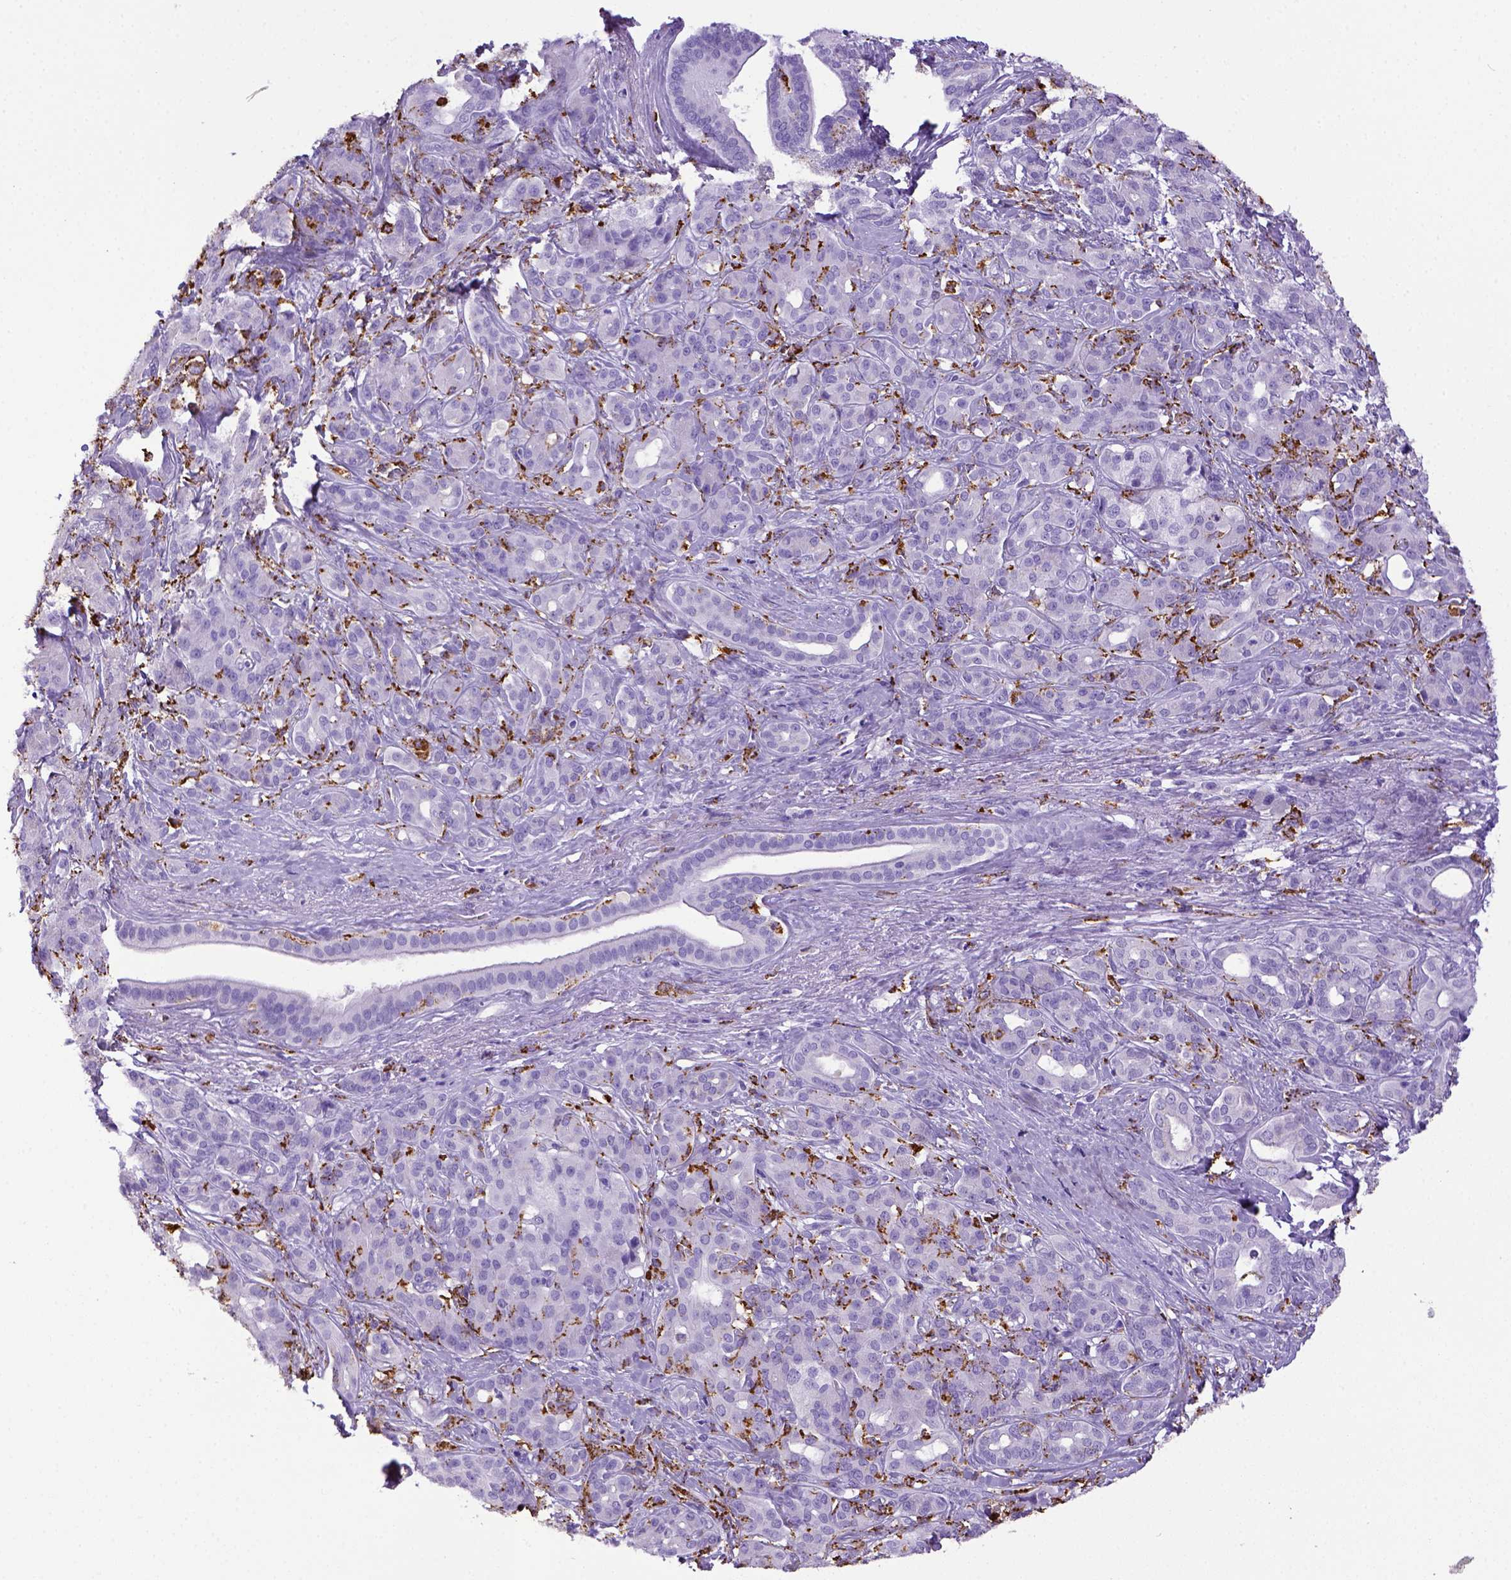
{"staining": {"intensity": "negative", "quantity": "none", "location": "none"}, "tissue": "pancreatic cancer", "cell_type": "Tumor cells", "image_type": "cancer", "snomed": [{"axis": "morphology", "description": "Normal tissue, NOS"}, {"axis": "morphology", "description": "Inflammation, NOS"}, {"axis": "morphology", "description": "Adenocarcinoma, NOS"}, {"axis": "topography", "description": "Pancreas"}], "caption": "High power microscopy micrograph of an immunohistochemistry (IHC) micrograph of pancreatic adenocarcinoma, revealing no significant positivity in tumor cells.", "gene": "CD68", "patient": {"sex": "male", "age": 57}}